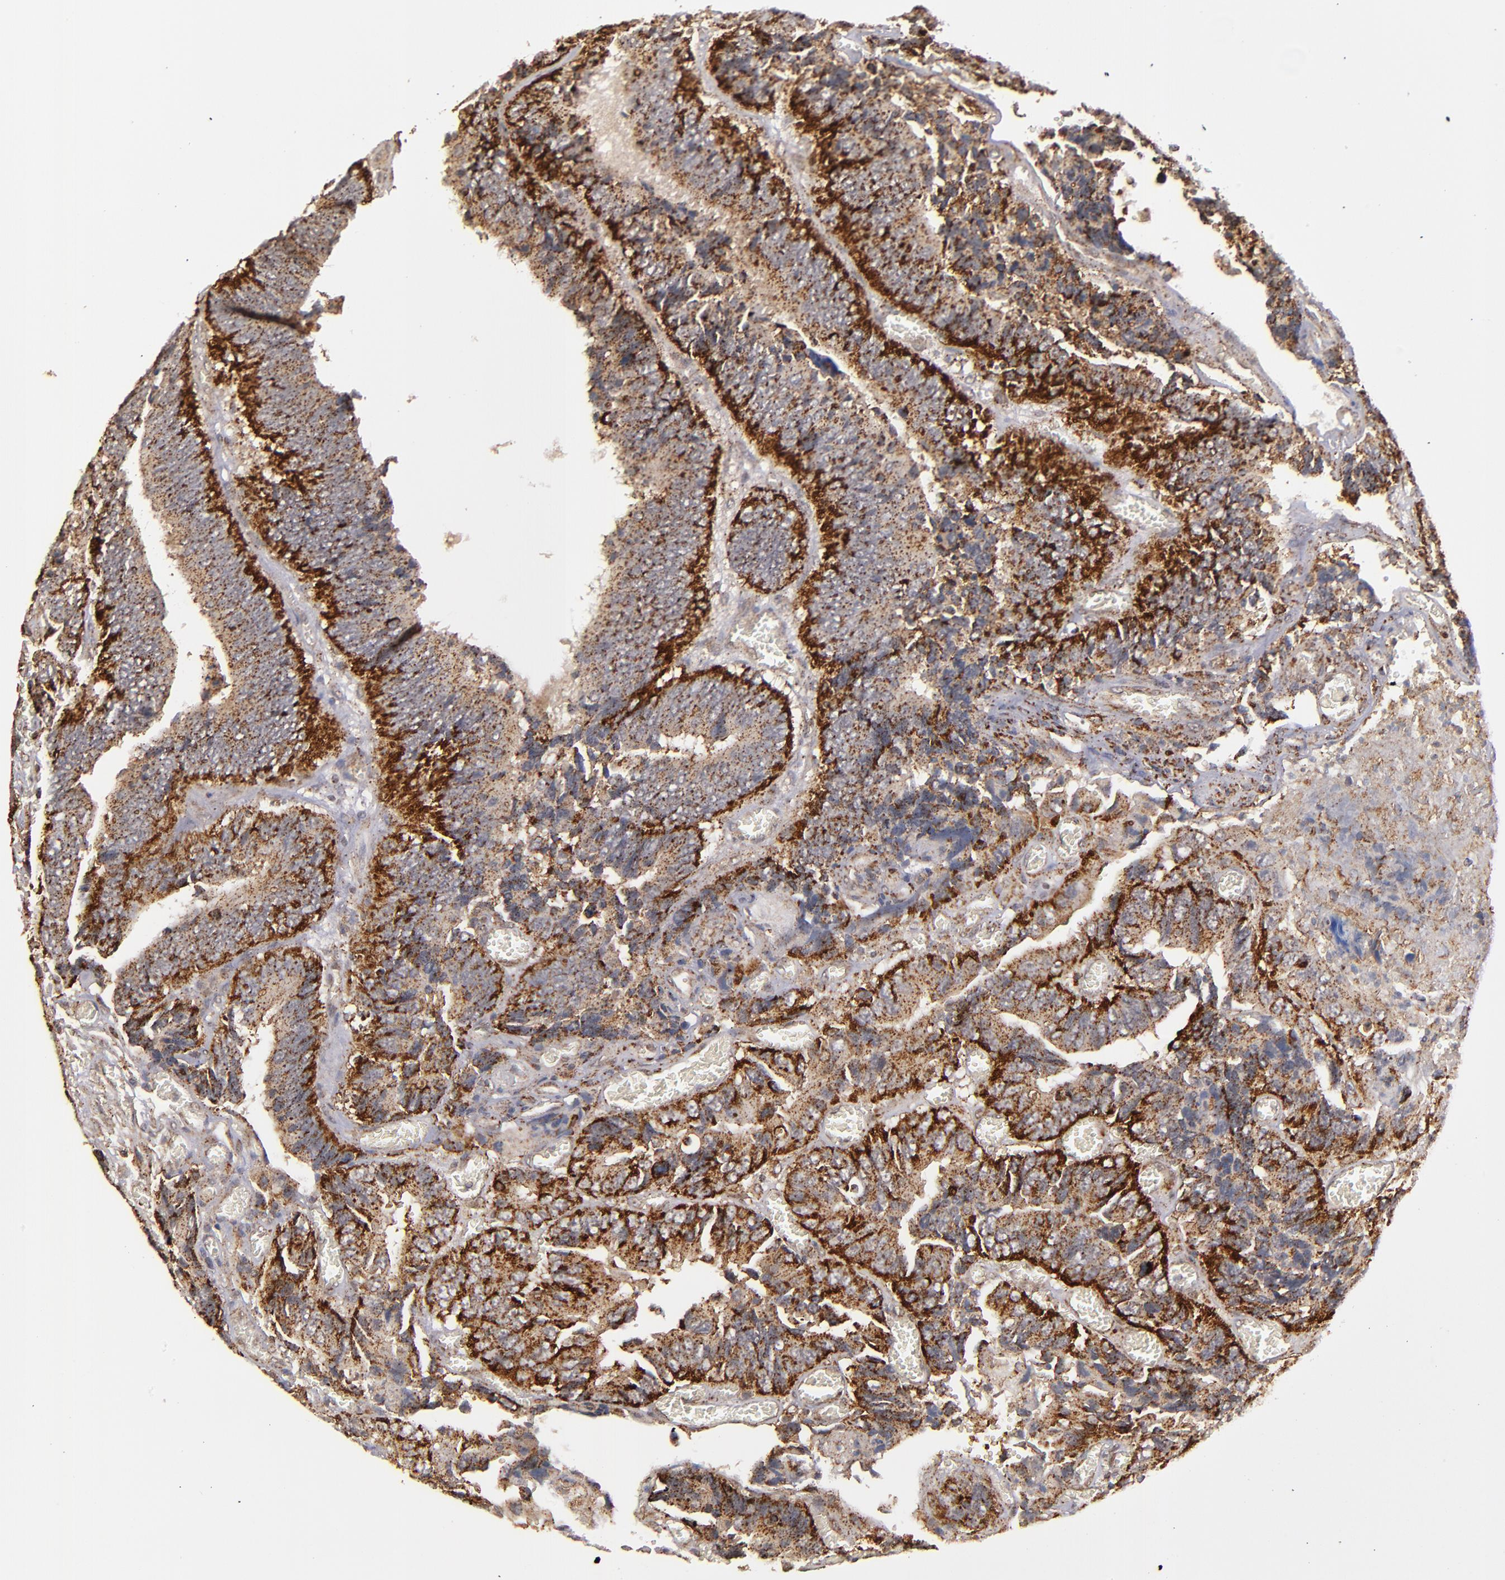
{"staining": {"intensity": "moderate", "quantity": ">75%", "location": "cytoplasmic/membranous"}, "tissue": "colorectal cancer", "cell_type": "Tumor cells", "image_type": "cancer", "snomed": [{"axis": "morphology", "description": "Adenocarcinoma, NOS"}, {"axis": "topography", "description": "Colon"}], "caption": "Immunohistochemical staining of colorectal adenocarcinoma shows moderate cytoplasmic/membranous protein staining in about >75% of tumor cells.", "gene": "ZFYVE1", "patient": {"sex": "male", "age": 72}}